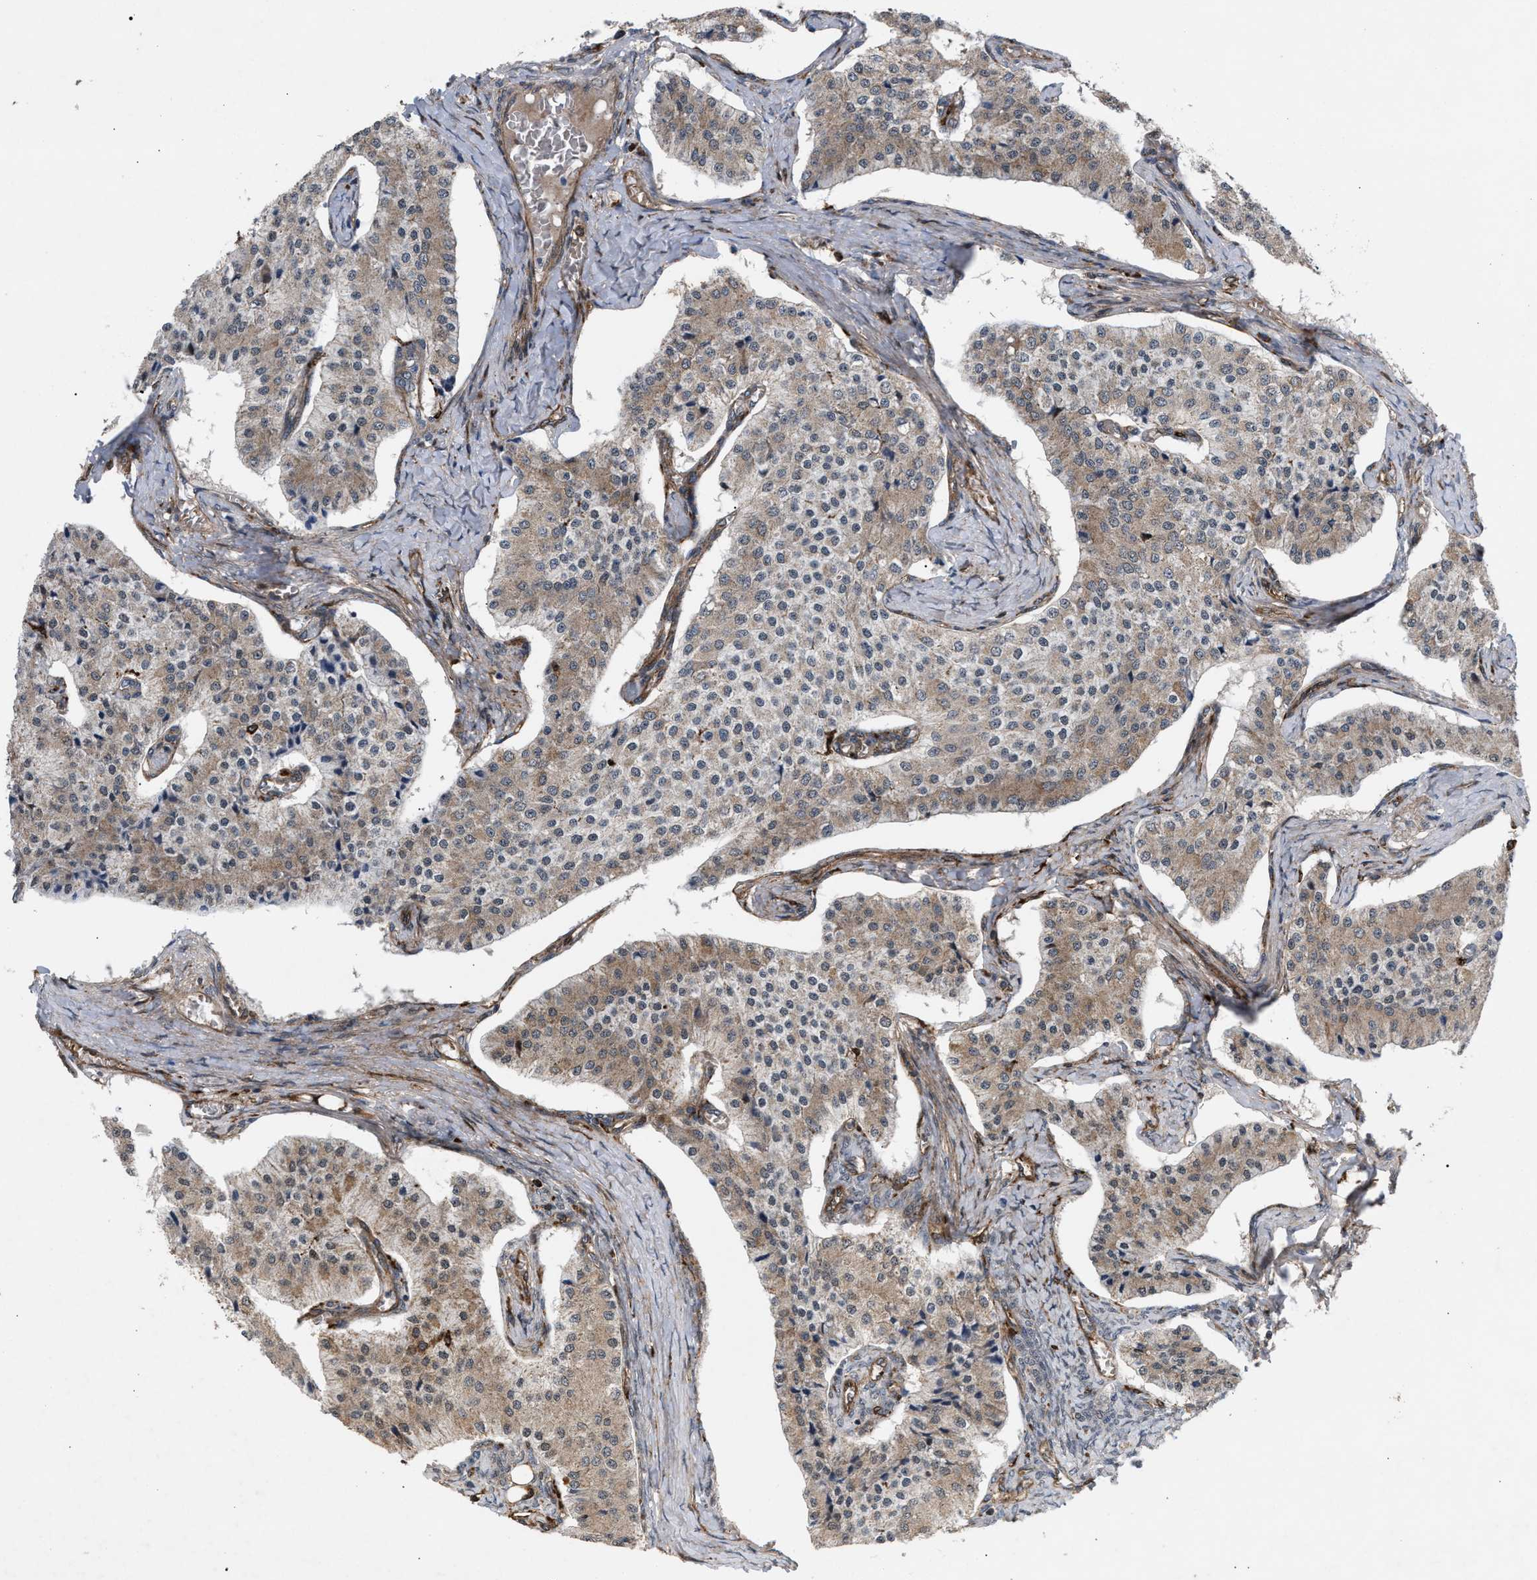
{"staining": {"intensity": "weak", "quantity": "25%-75%", "location": "cytoplasmic/membranous"}, "tissue": "carcinoid", "cell_type": "Tumor cells", "image_type": "cancer", "snomed": [{"axis": "morphology", "description": "Carcinoid, malignant, NOS"}, {"axis": "topography", "description": "Colon"}], "caption": "A brown stain highlights weak cytoplasmic/membranous positivity of a protein in human malignant carcinoid tumor cells.", "gene": "GCC1", "patient": {"sex": "female", "age": 52}}